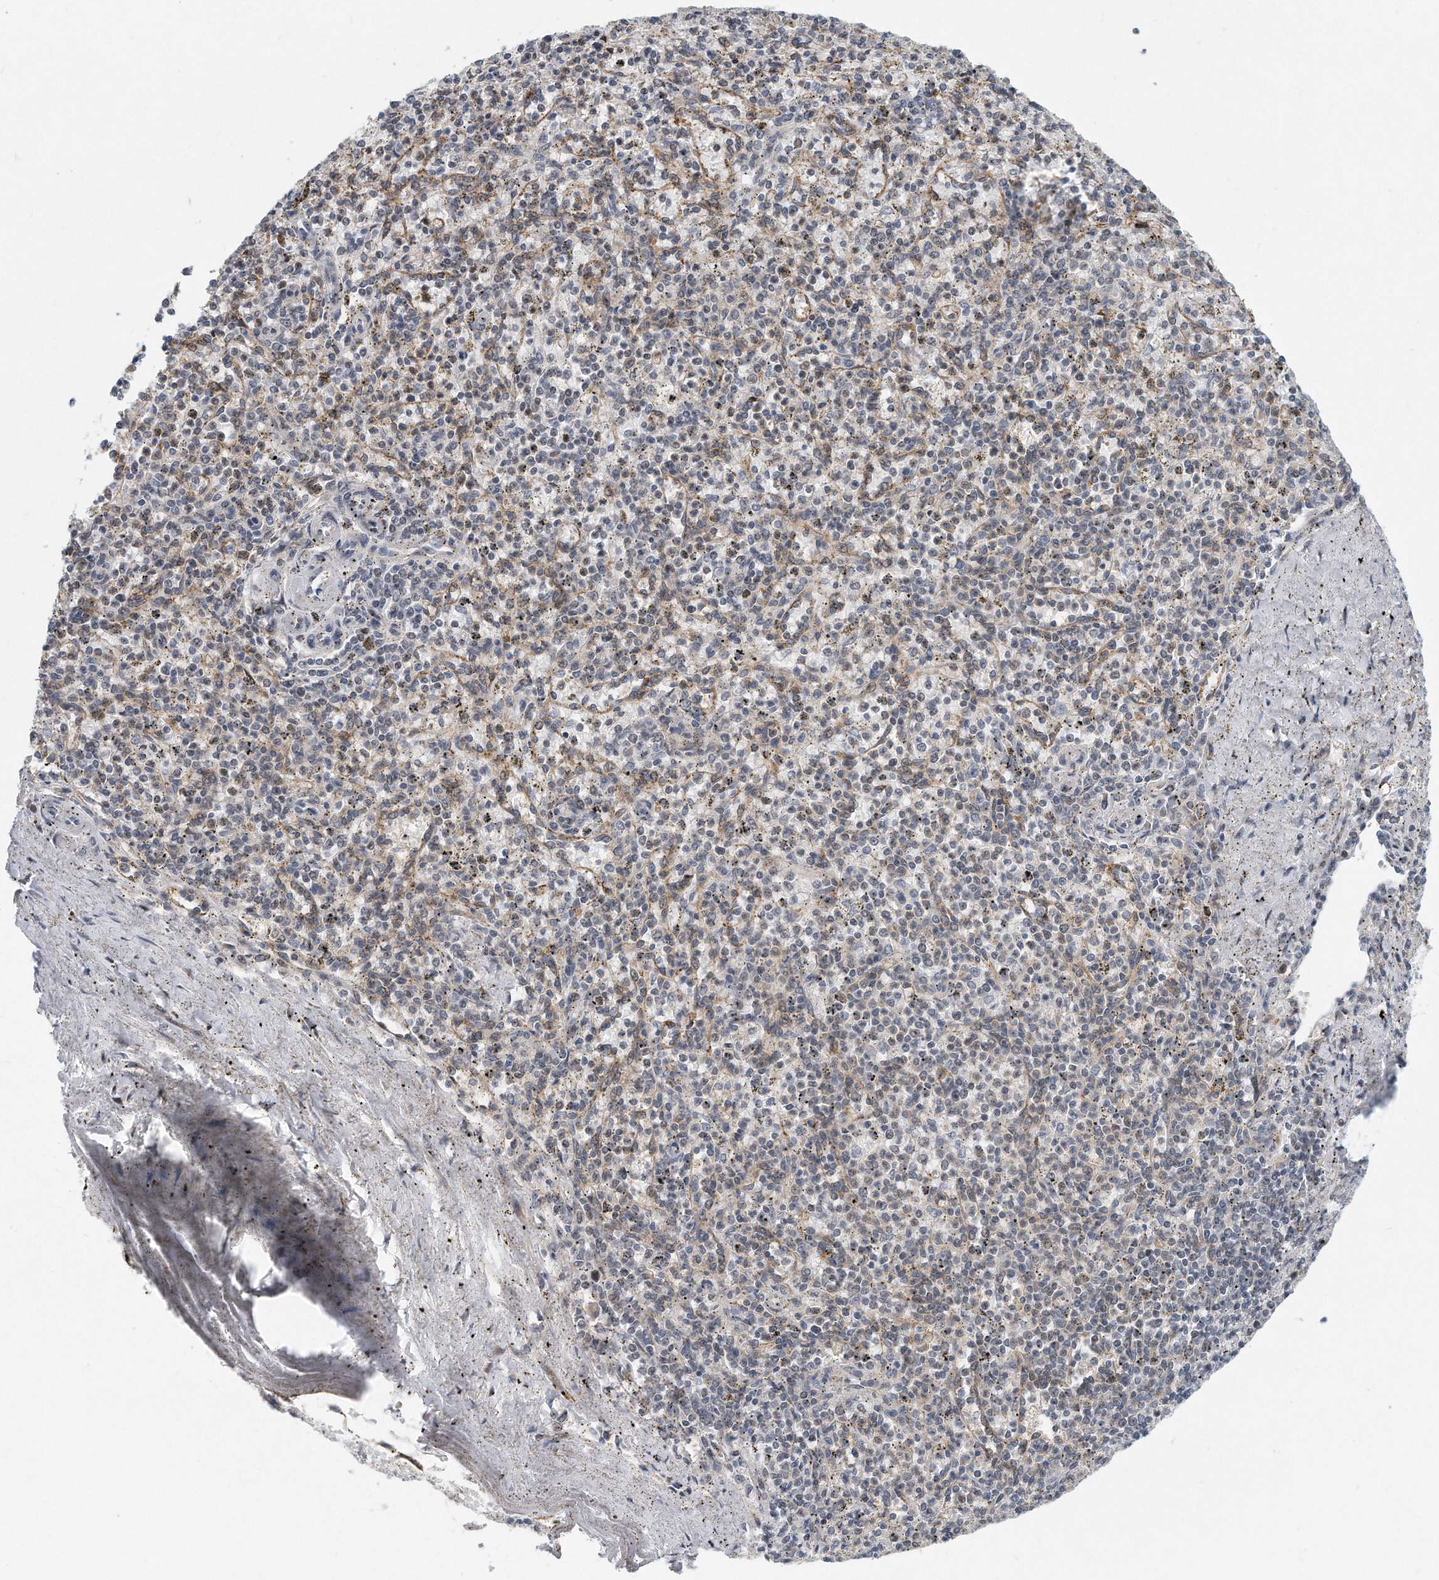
{"staining": {"intensity": "weak", "quantity": "<25%", "location": "cytoplasmic/membranous"}, "tissue": "spleen", "cell_type": "Cells in red pulp", "image_type": "normal", "snomed": [{"axis": "morphology", "description": "Normal tissue, NOS"}, {"axis": "topography", "description": "Spleen"}], "caption": "The photomicrograph reveals no staining of cells in red pulp in unremarkable spleen.", "gene": "VLDLR", "patient": {"sex": "male", "age": 72}}